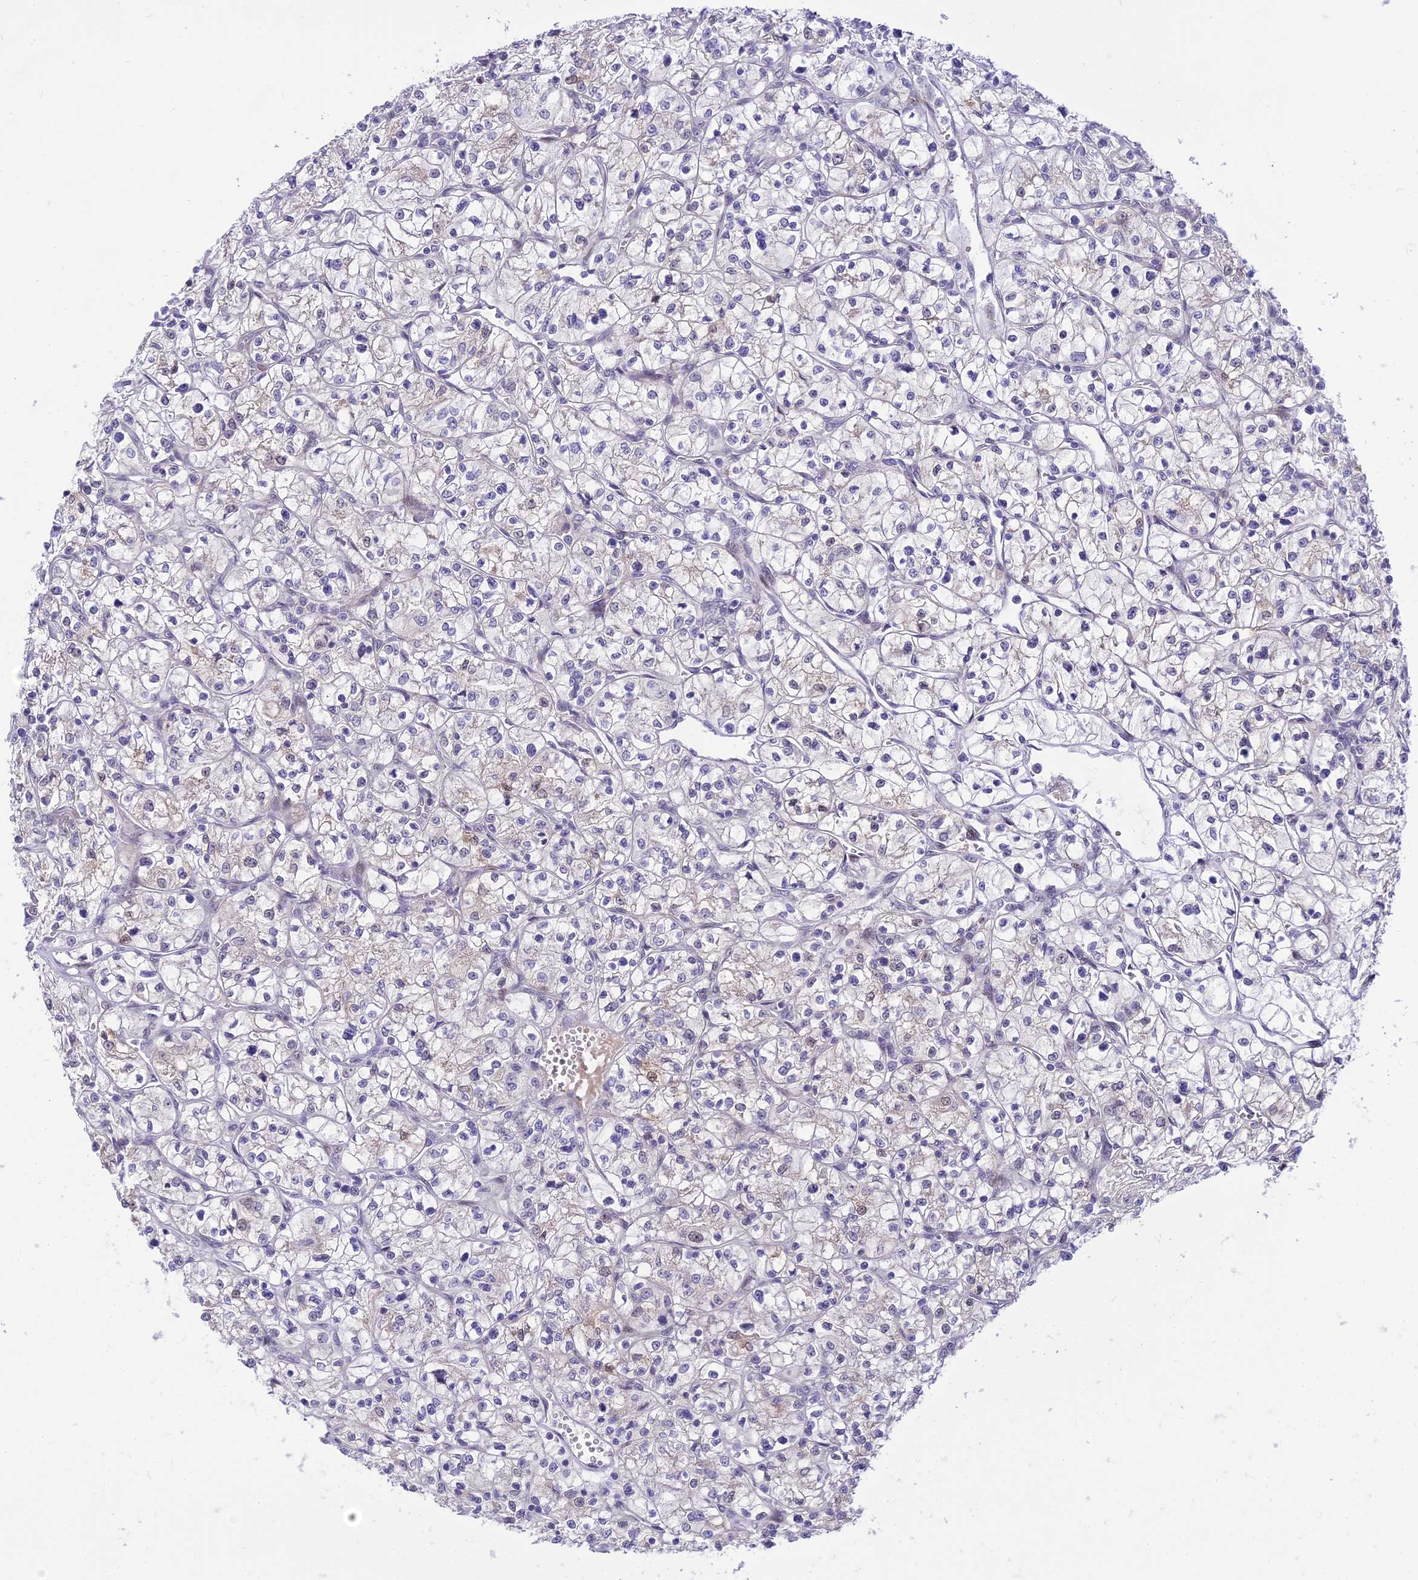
{"staining": {"intensity": "negative", "quantity": "none", "location": "none"}, "tissue": "renal cancer", "cell_type": "Tumor cells", "image_type": "cancer", "snomed": [{"axis": "morphology", "description": "Adenocarcinoma, NOS"}, {"axis": "topography", "description": "Kidney"}], "caption": "High power microscopy photomicrograph of an immunohistochemistry (IHC) photomicrograph of renal adenocarcinoma, revealing no significant expression in tumor cells. (DAB IHC visualized using brightfield microscopy, high magnification).", "gene": "ASPDH", "patient": {"sex": "female", "age": 64}}